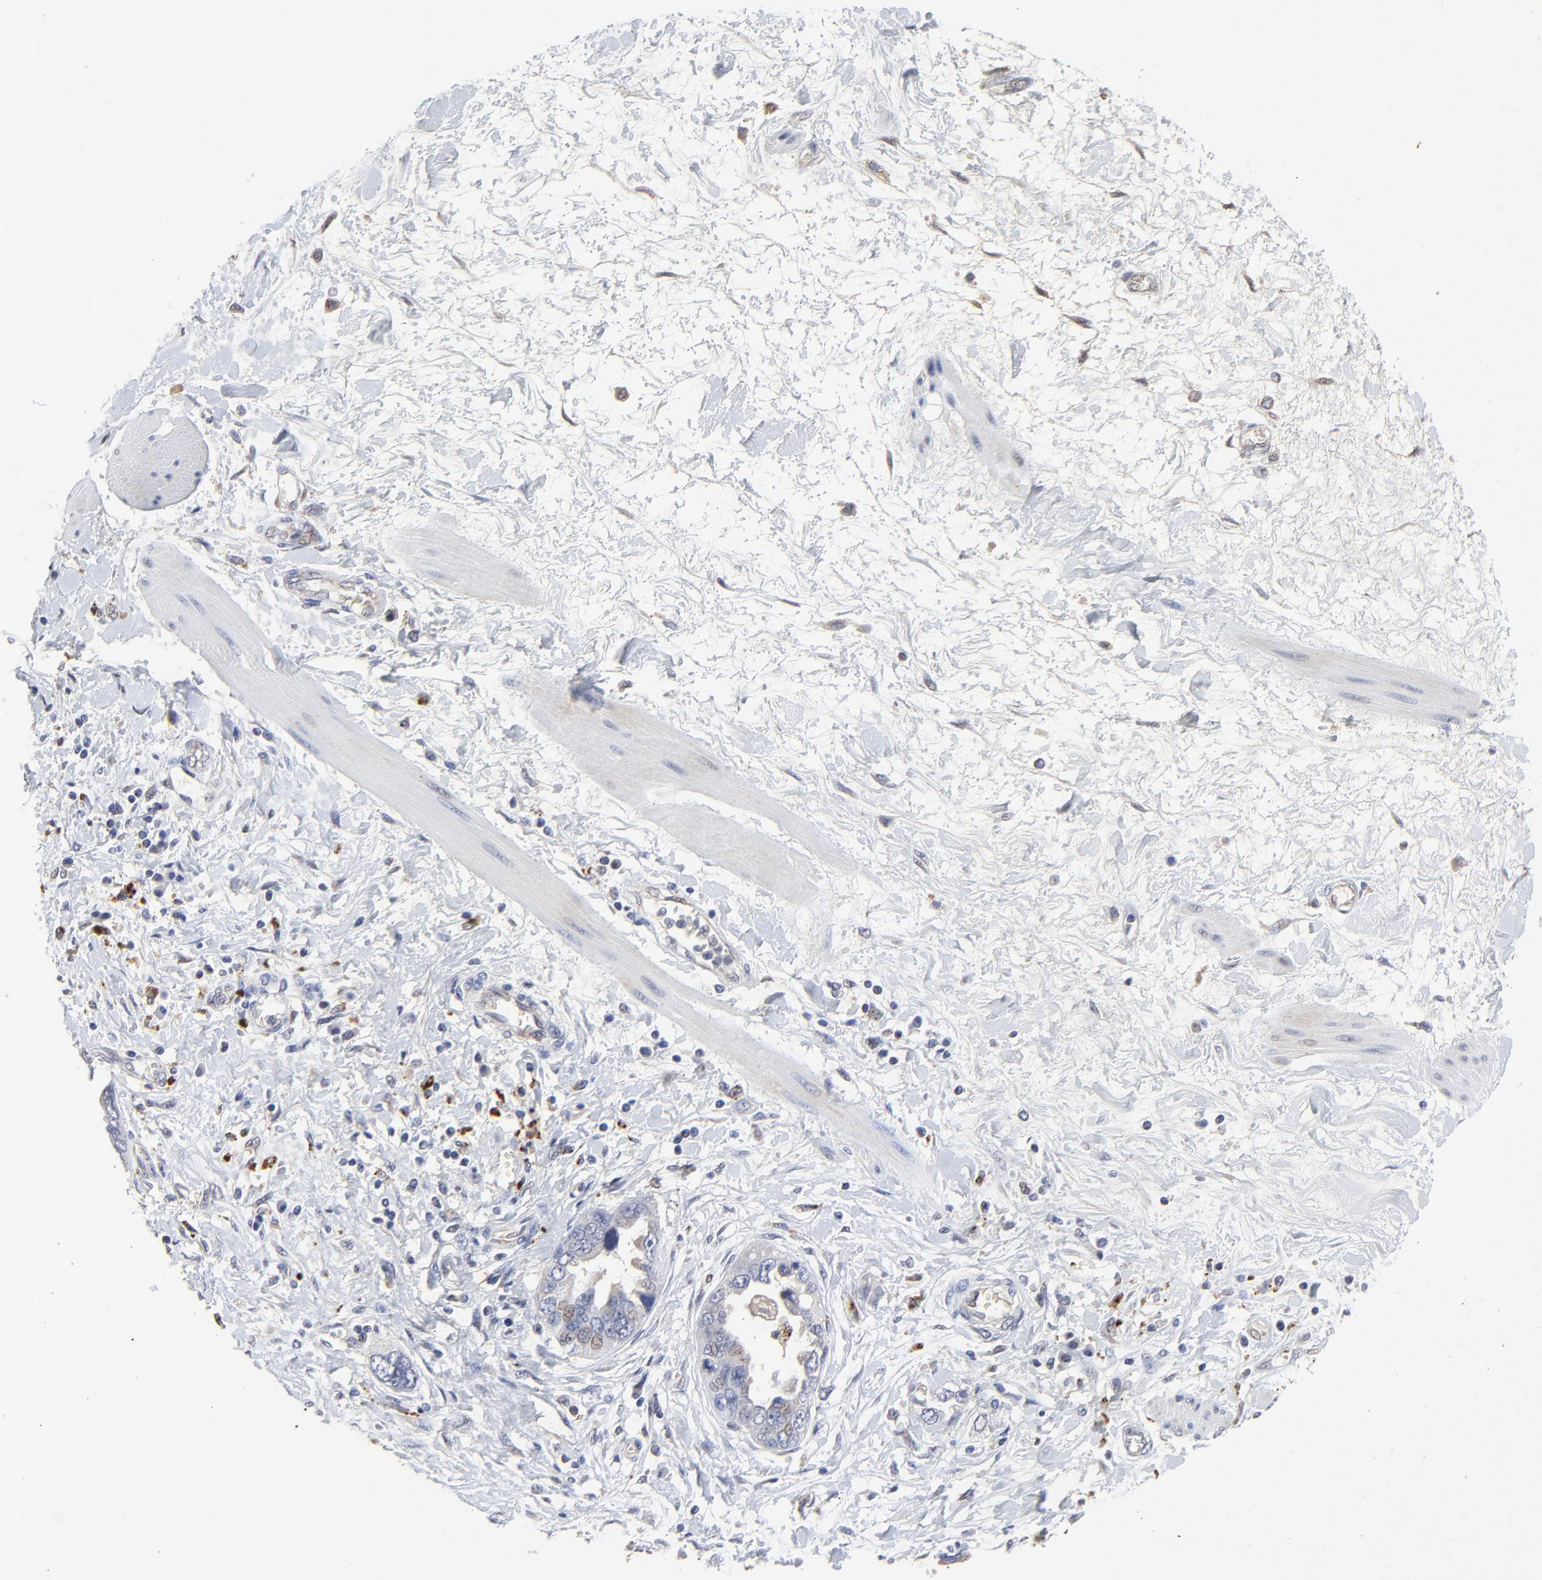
{"staining": {"intensity": "weak", "quantity": "<25%", "location": "cytoplasmic/membranous"}, "tissue": "ovarian cancer", "cell_type": "Tumor cells", "image_type": "cancer", "snomed": [{"axis": "morphology", "description": "Cystadenocarcinoma, serous, NOS"}, {"axis": "topography", "description": "Ovary"}], "caption": "Ovarian serous cystadenocarcinoma was stained to show a protein in brown. There is no significant staining in tumor cells. (DAB immunohistochemistry (IHC) visualized using brightfield microscopy, high magnification).", "gene": "LGALS3", "patient": {"sex": "female", "age": 63}}